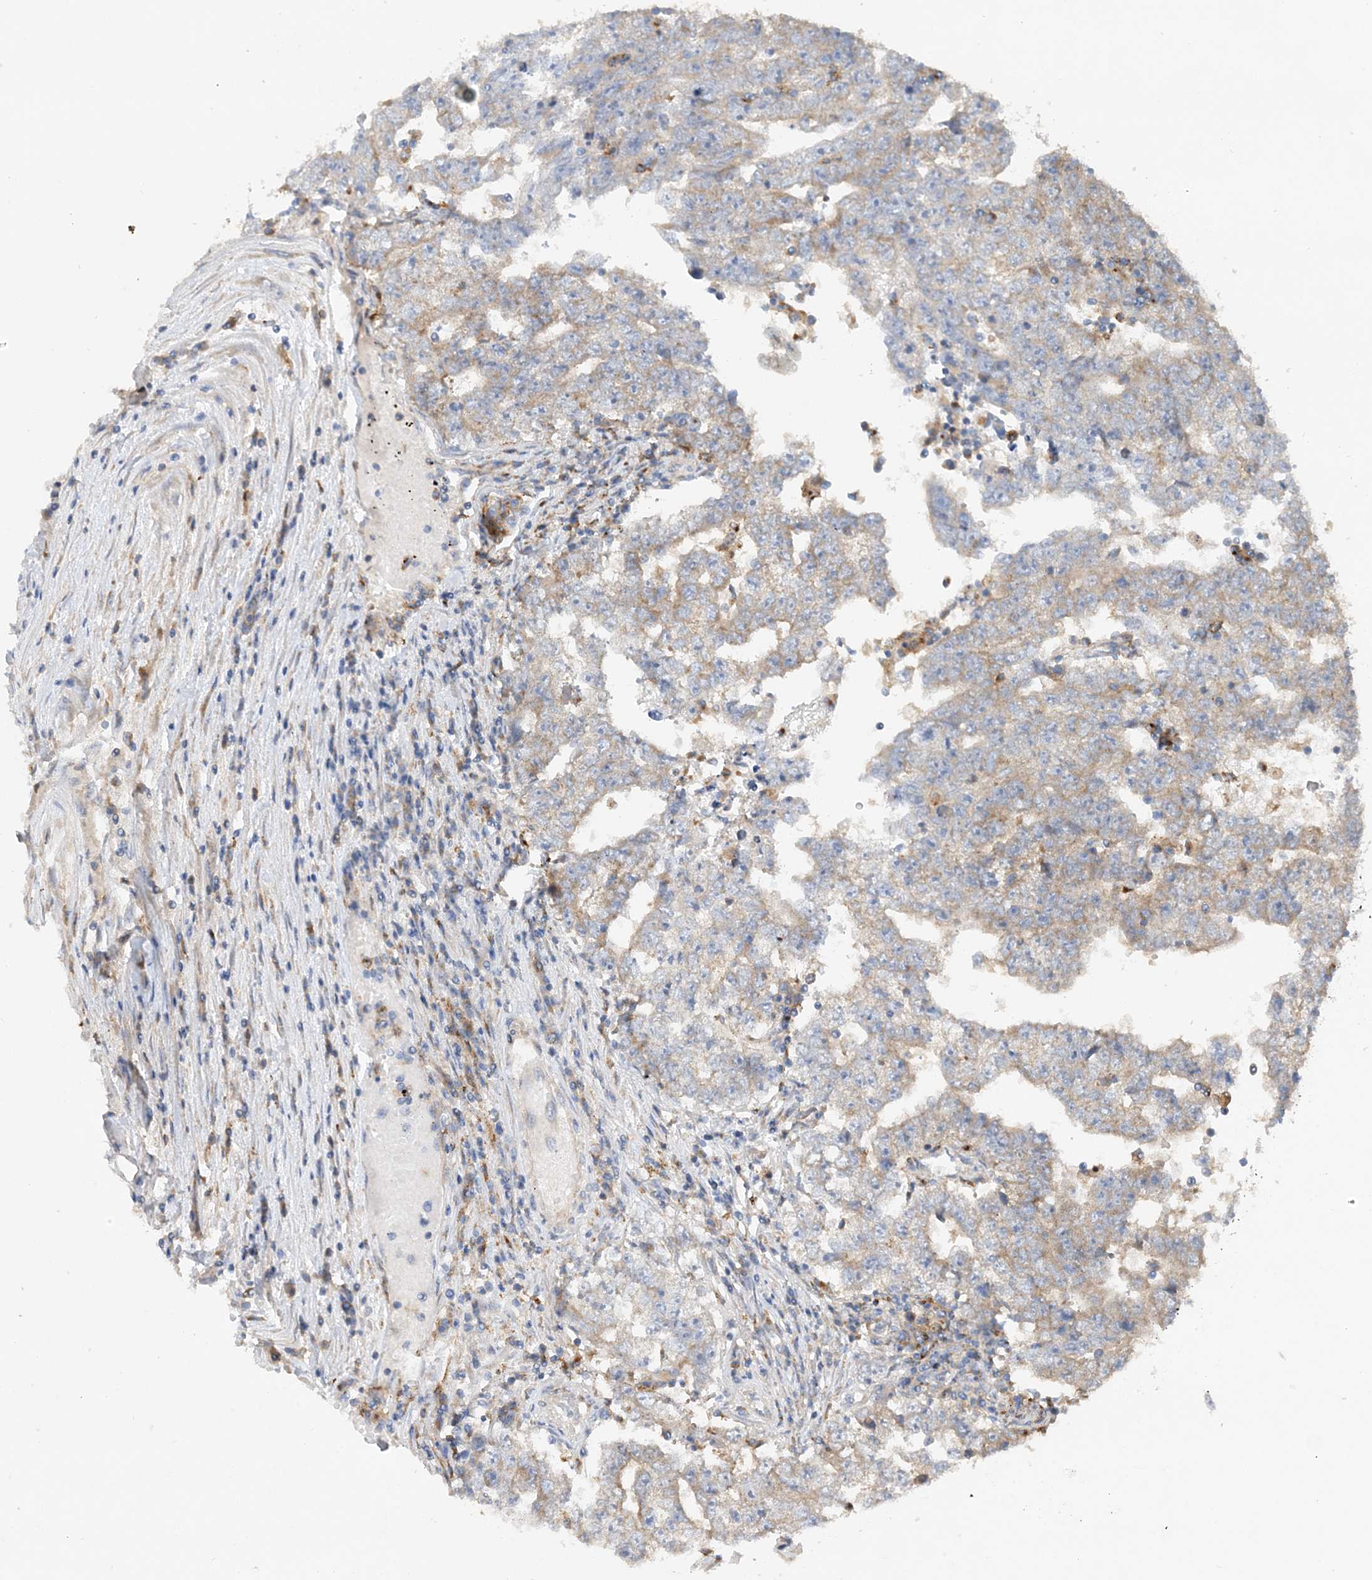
{"staining": {"intensity": "weak", "quantity": ">75%", "location": "cytoplasmic/membranous"}, "tissue": "testis cancer", "cell_type": "Tumor cells", "image_type": "cancer", "snomed": [{"axis": "morphology", "description": "Carcinoma, Embryonal, NOS"}, {"axis": "topography", "description": "Testis"}], "caption": "Protein staining of embryonal carcinoma (testis) tissue displays weak cytoplasmic/membranous positivity in approximately >75% of tumor cells.", "gene": "GRINA", "patient": {"sex": "male", "age": 25}}